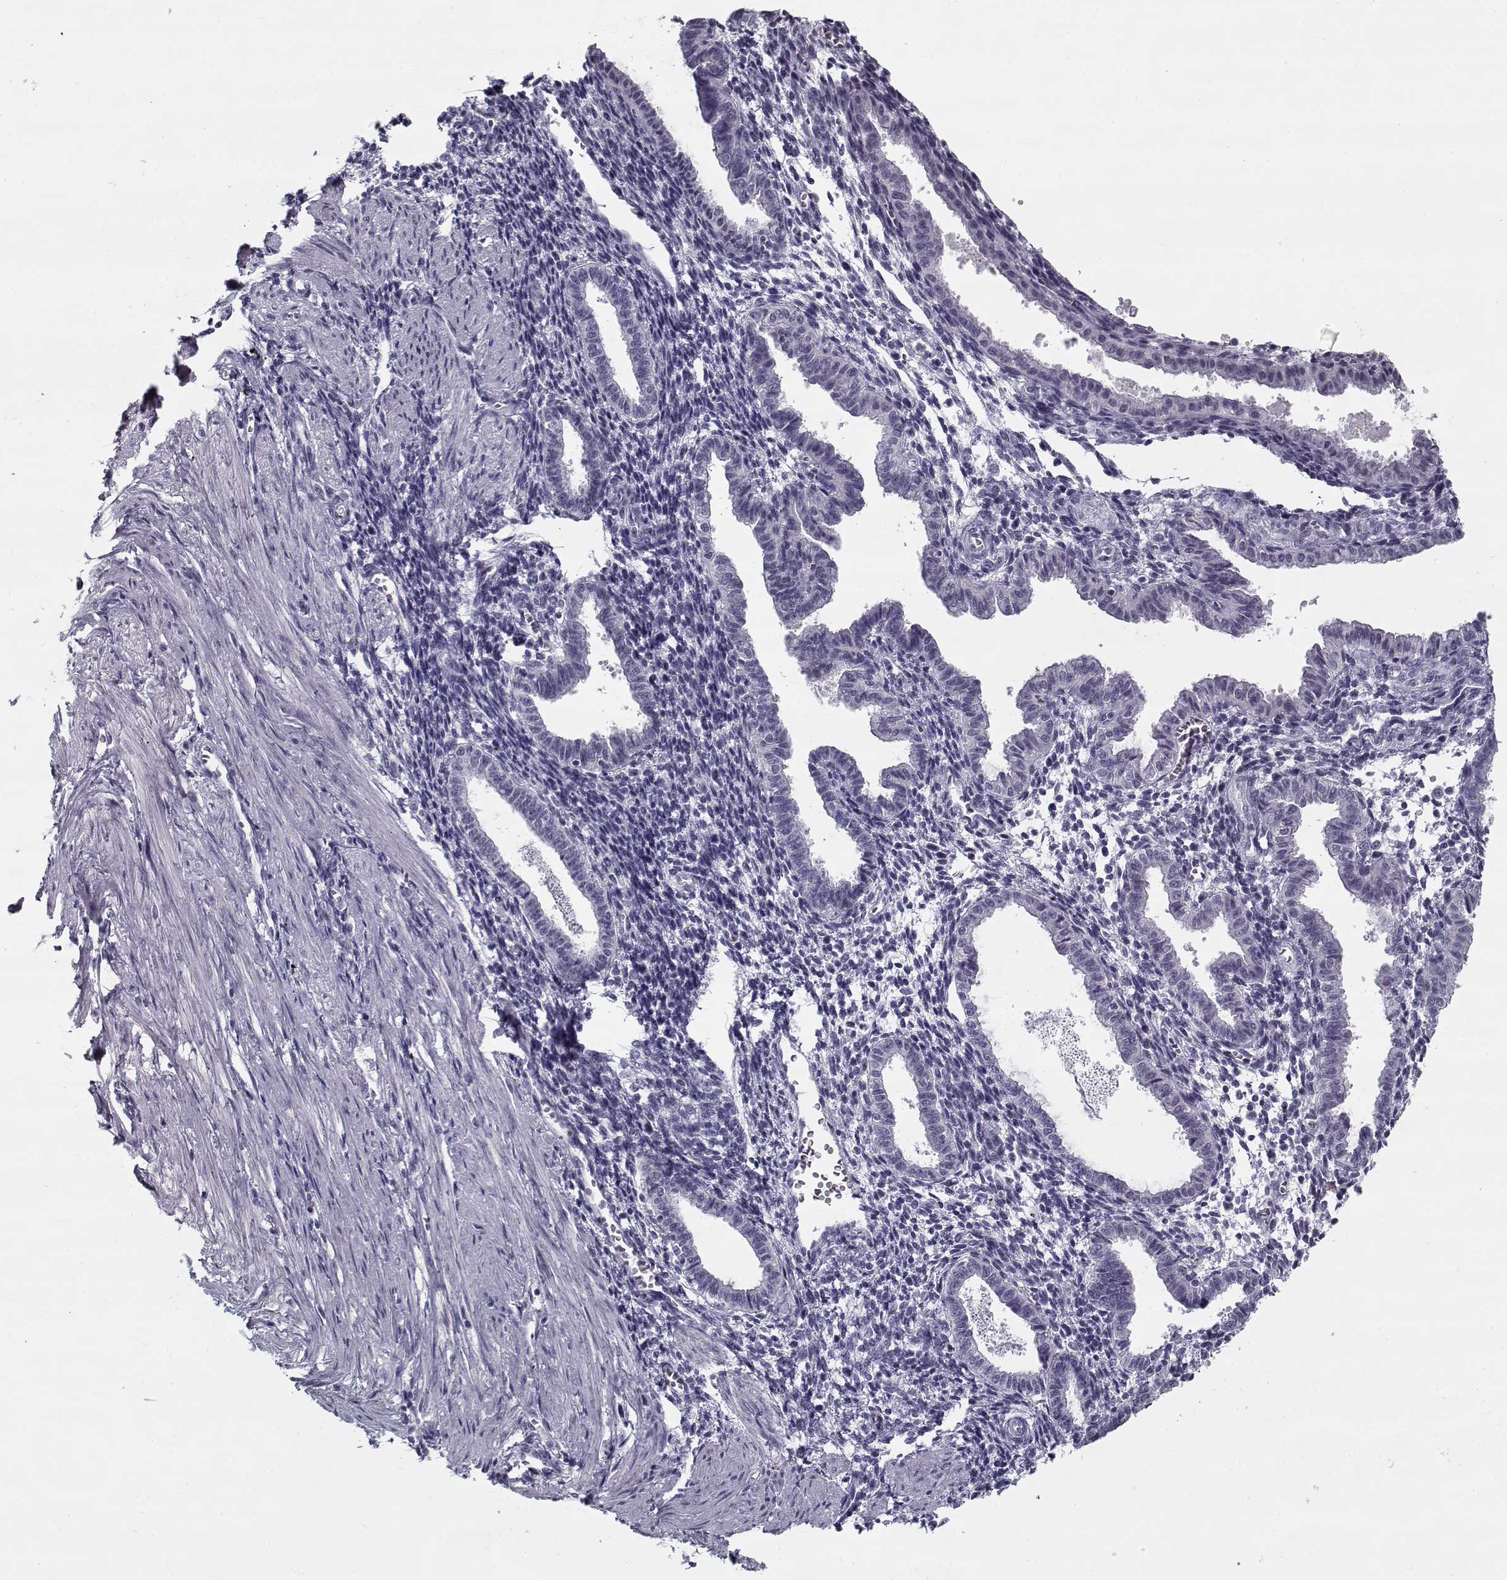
{"staining": {"intensity": "negative", "quantity": "none", "location": "none"}, "tissue": "endometrium", "cell_type": "Cells in endometrial stroma", "image_type": "normal", "snomed": [{"axis": "morphology", "description": "Normal tissue, NOS"}, {"axis": "topography", "description": "Endometrium"}], "caption": "This is an IHC micrograph of benign endometrium. There is no expression in cells in endometrial stroma.", "gene": "SPACA9", "patient": {"sex": "female", "age": 37}}